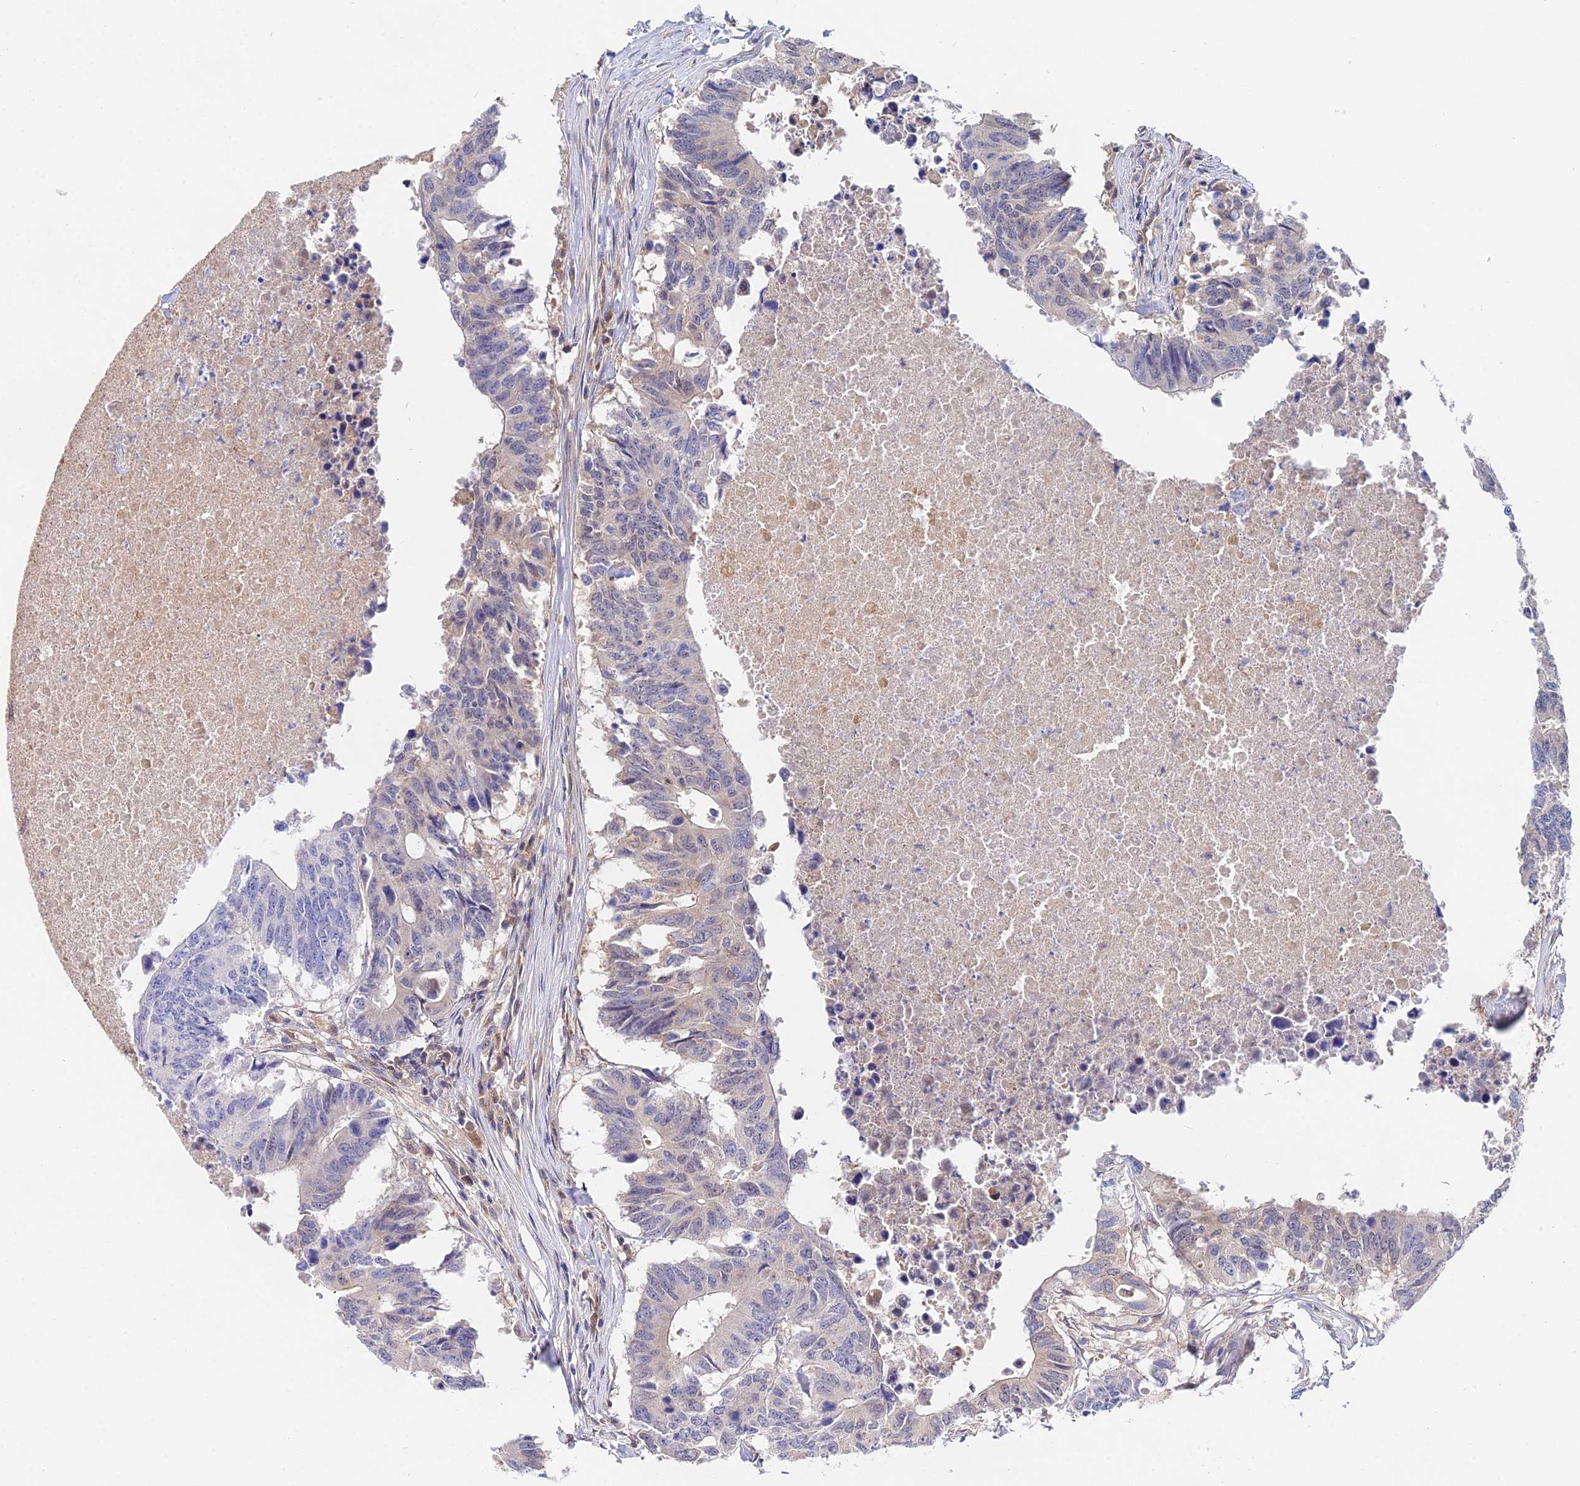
{"staining": {"intensity": "weak", "quantity": "<25%", "location": "cytoplasmic/membranous"}, "tissue": "colorectal cancer", "cell_type": "Tumor cells", "image_type": "cancer", "snomed": [{"axis": "morphology", "description": "Adenocarcinoma, NOS"}, {"axis": "topography", "description": "Colon"}], "caption": "A high-resolution micrograph shows immunohistochemistry staining of adenocarcinoma (colorectal), which exhibits no significant expression in tumor cells. The staining was performed using DAB (3,3'-diaminobenzidine) to visualize the protein expression in brown, while the nuclei were stained in blue with hematoxylin (Magnification: 20x).", "gene": "PPP2R2C", "patient": {"sex": "male", "age": 71}}